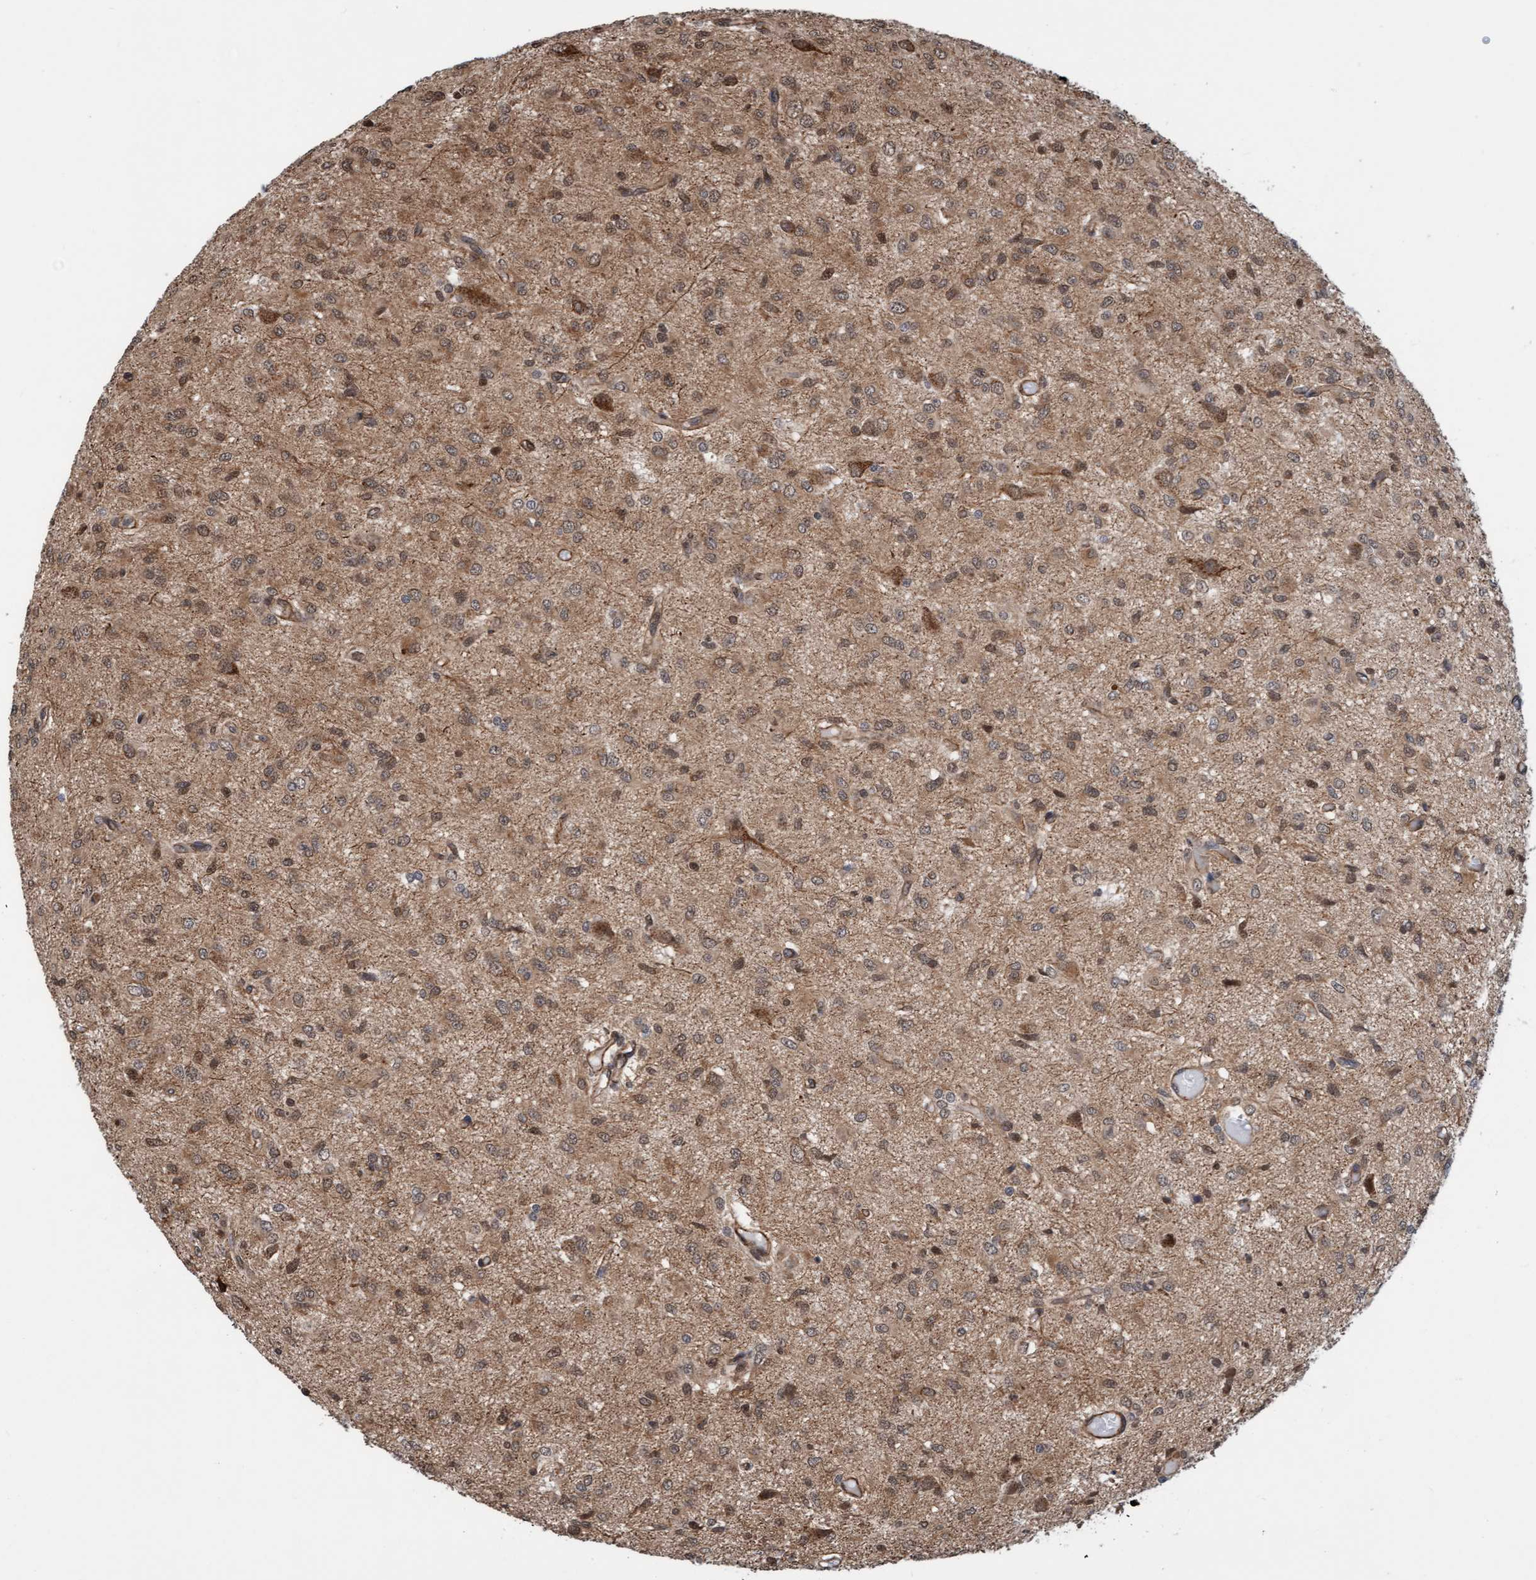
{"staining": {"intensity": "weak", "quantity": "25%-75%", "location": "cytoplasmic/membranous,nuclear"}, "tissue": "glioma", "cell_type": "Tumor cells", "image_type": "cancer", "snomed": [{"axis": "morphology", "description": "Glioma, malignant, High grade"}, {"axis": "topography", "description": "Brain"}], "caption": "High-grade glioma (malignant) stained with a brown dye reveals weak cytoplasmic/membranous and nuclear positive staining in approximately 25%-75% of tumor cells.", "gene": "STXBP4", "patient": {"sex": "female", "age": 59}}